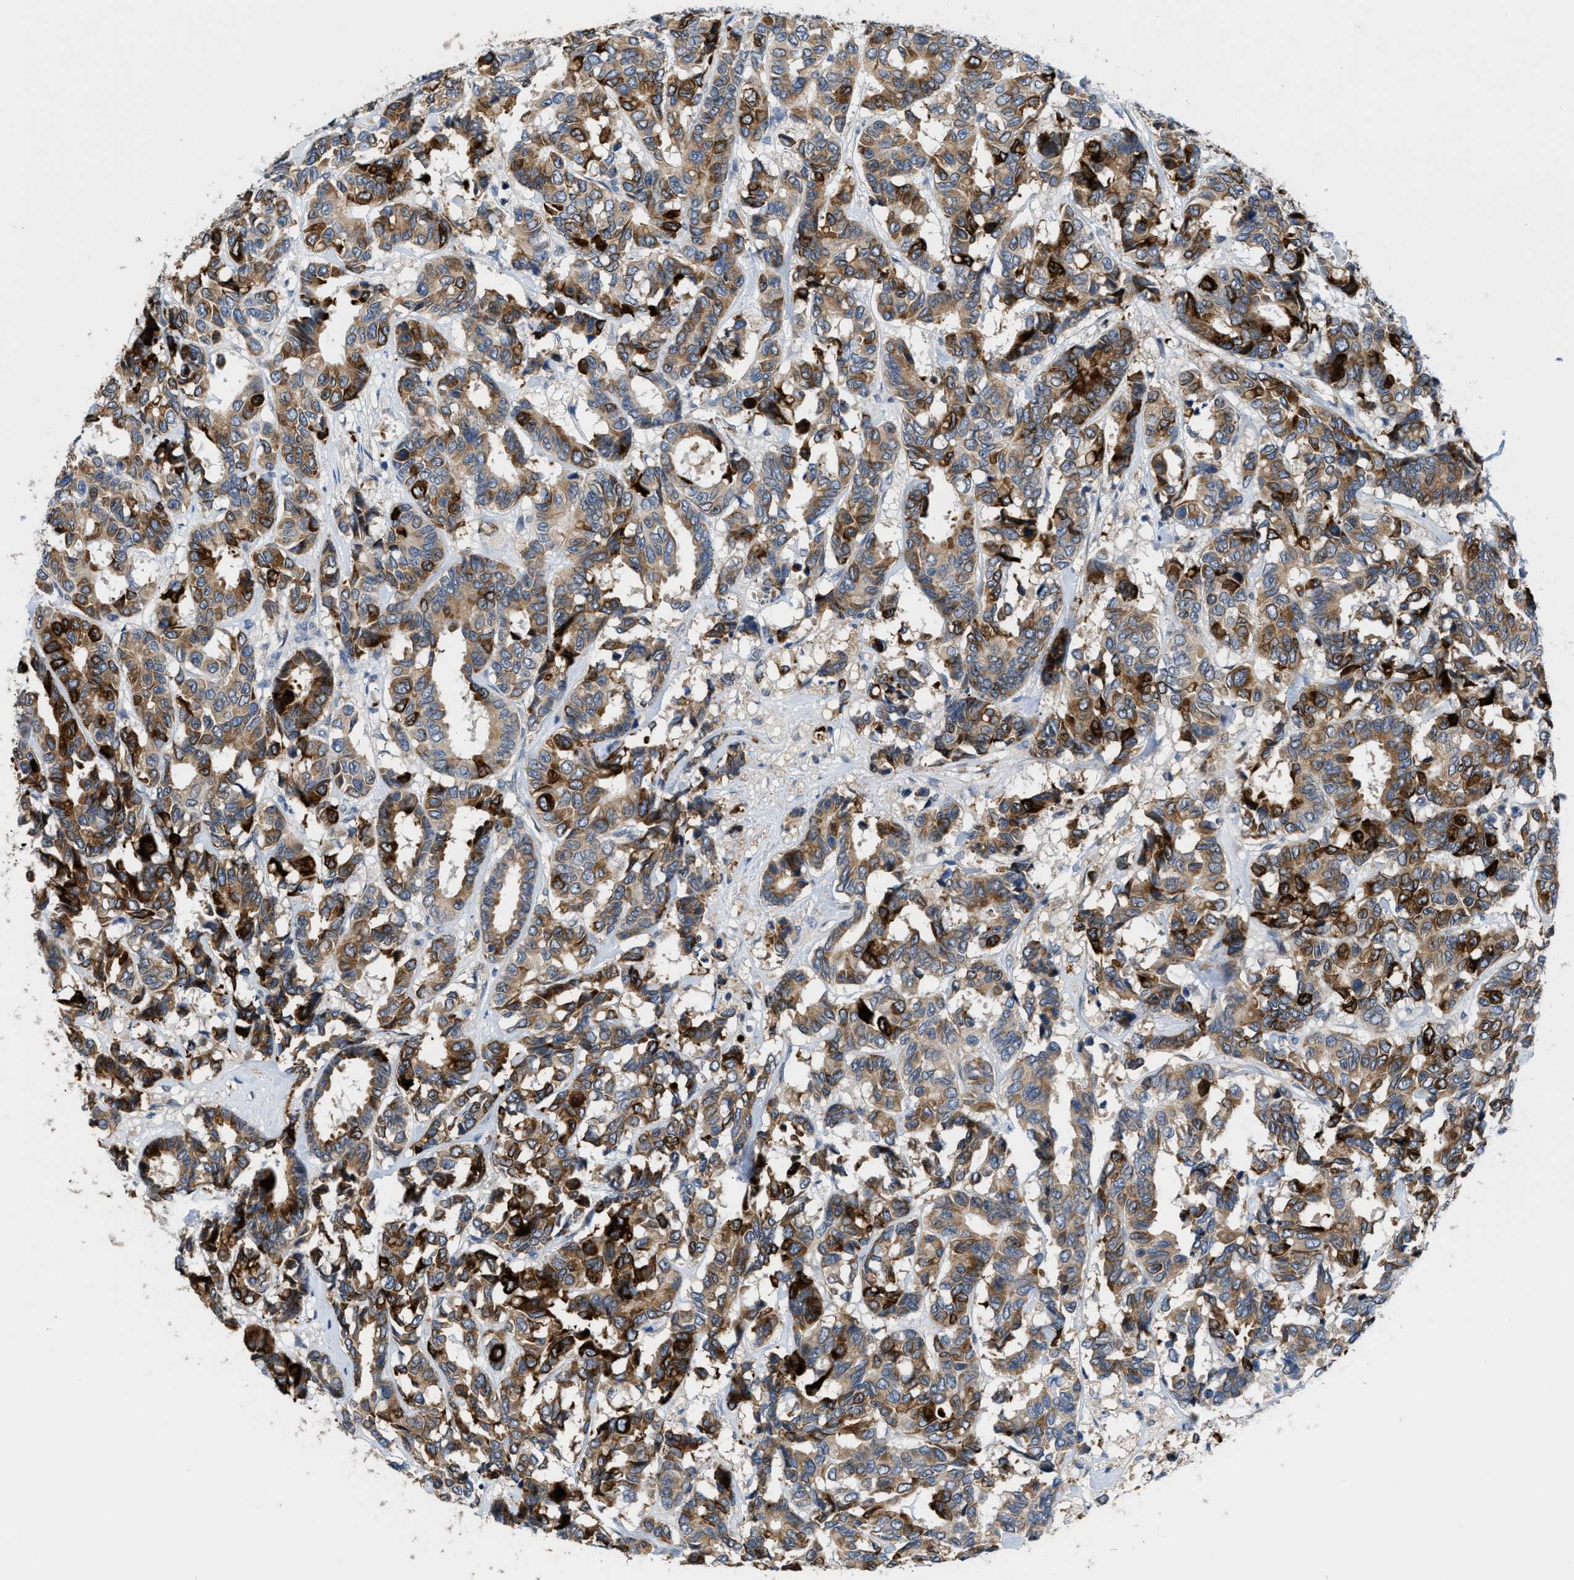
{"staining": {"intensity": "strong", "quantity": "25%-75%", "location": "cytoplasmic/membranous"}, "tissue": "breast cancer", "cell_type": "Tumor cells", "image_type": "cancer", "snomed": [{"axis": "morphology", "description": "Duct carcinoma"}, {"axis": "topography", "description": "Breast"}], "caption": "Human breast infiltrating ductal carcinoma stained with a protein marker displays strong staining in tumor cells.", "gene": "OR9K2", "patient": {"sex": "female", "age": 87}}